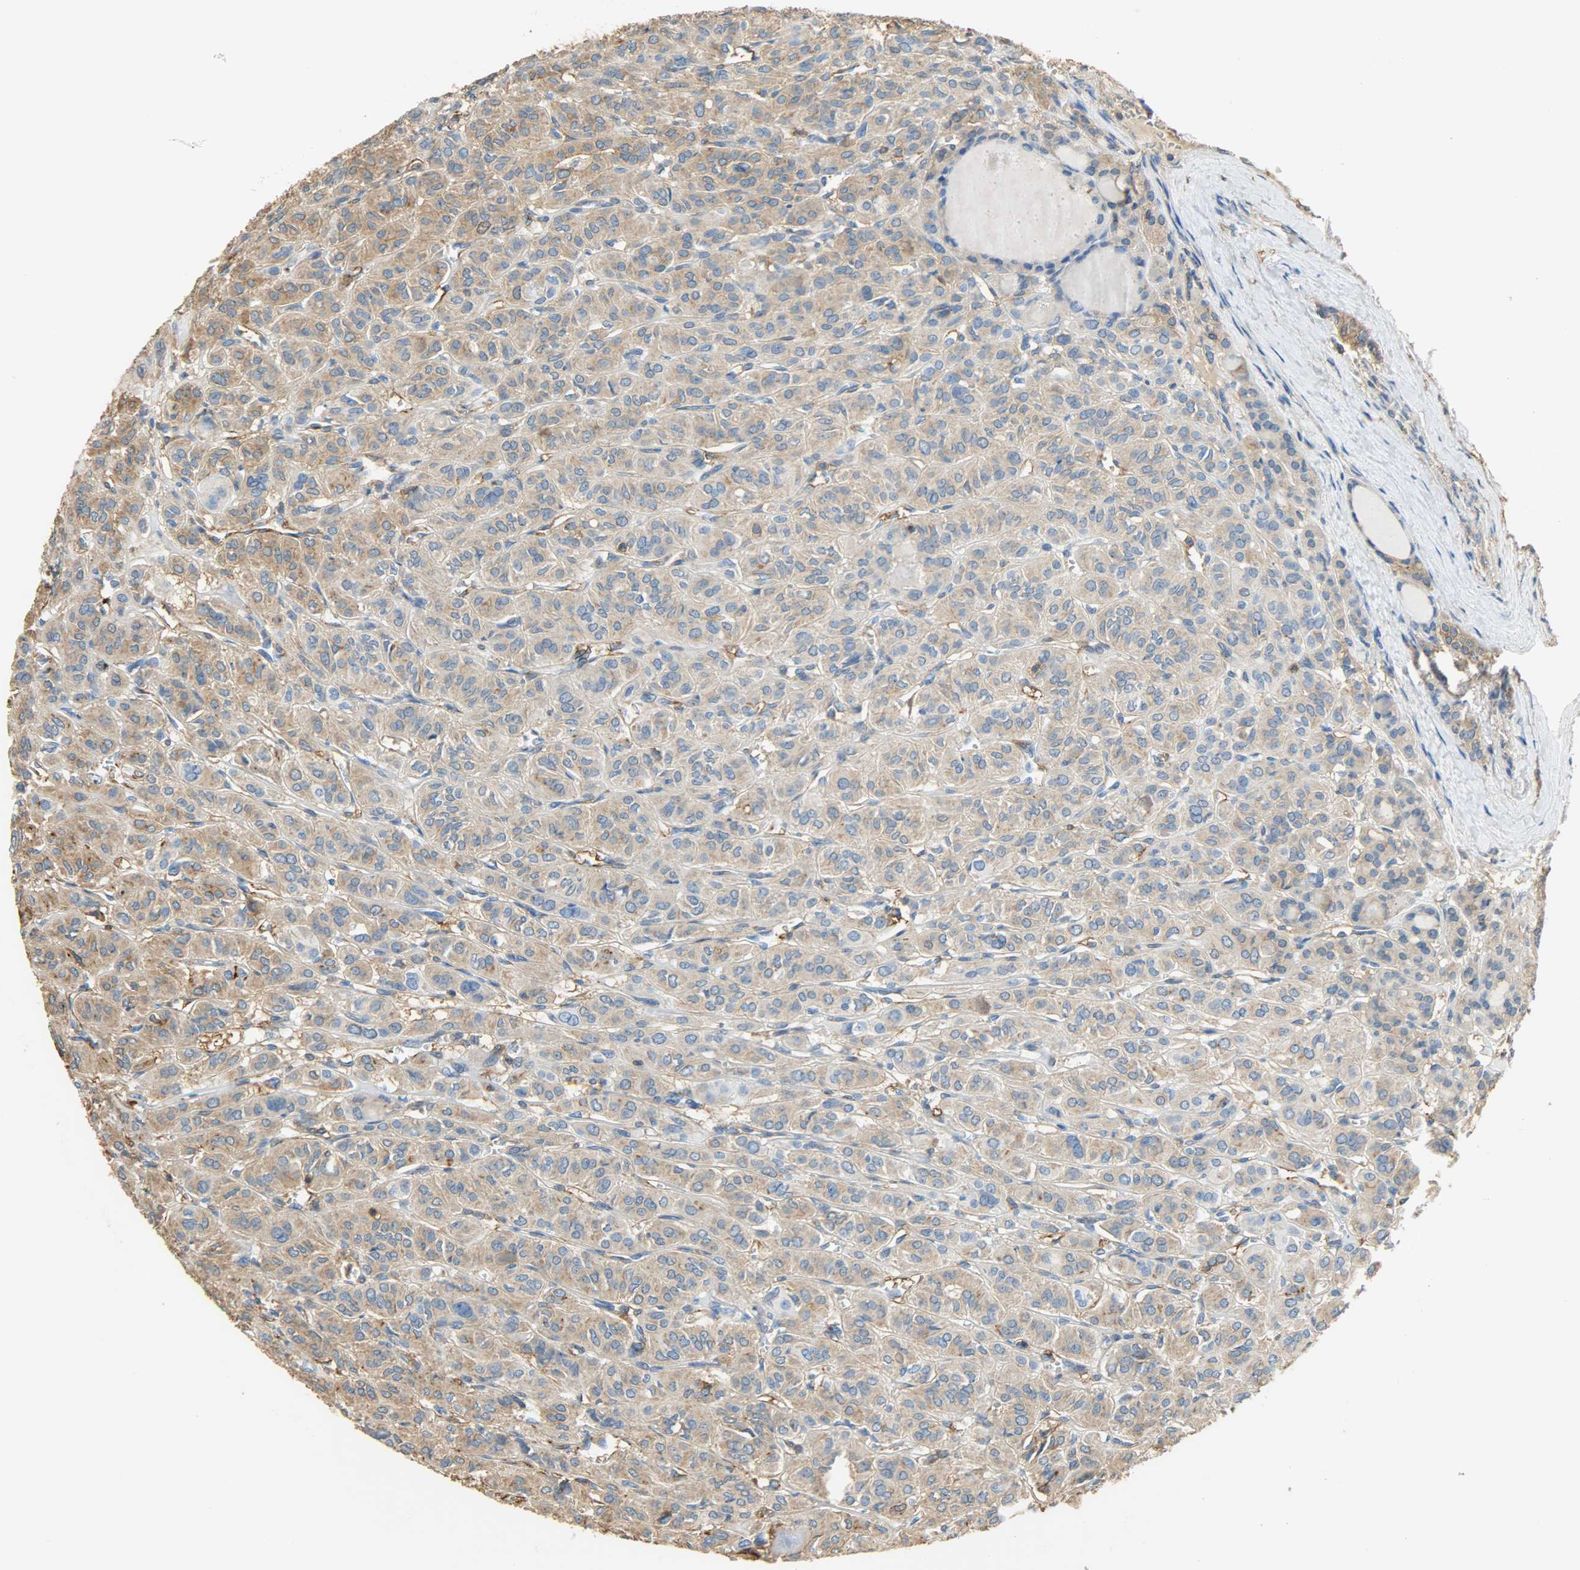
{"staining": {"intensity": "weak", "quantity": ">75%", "location": "cytoplasmic/membranous"}, "tissue": "thyroid cancer", "cell_type": "Tumor cells", "image_type": "cancer", "snomed": [{"axis": "morphology", "description": "Follicular adenoma carcinoma, NOS"}, {"axis": "topography", "description": "Thyroid gland"}], "caption": "Follicular adenoma carcinoma (thyroid) stained for a protein exhibits weak cytoplasmic/membranous positivity in tumor cells. Immunohistochemistry (ihc) stains the protein in brown and the nuclei are stained blue.", "gene": "ANXA6", "patient": {"sex": "female", "age": 71}}